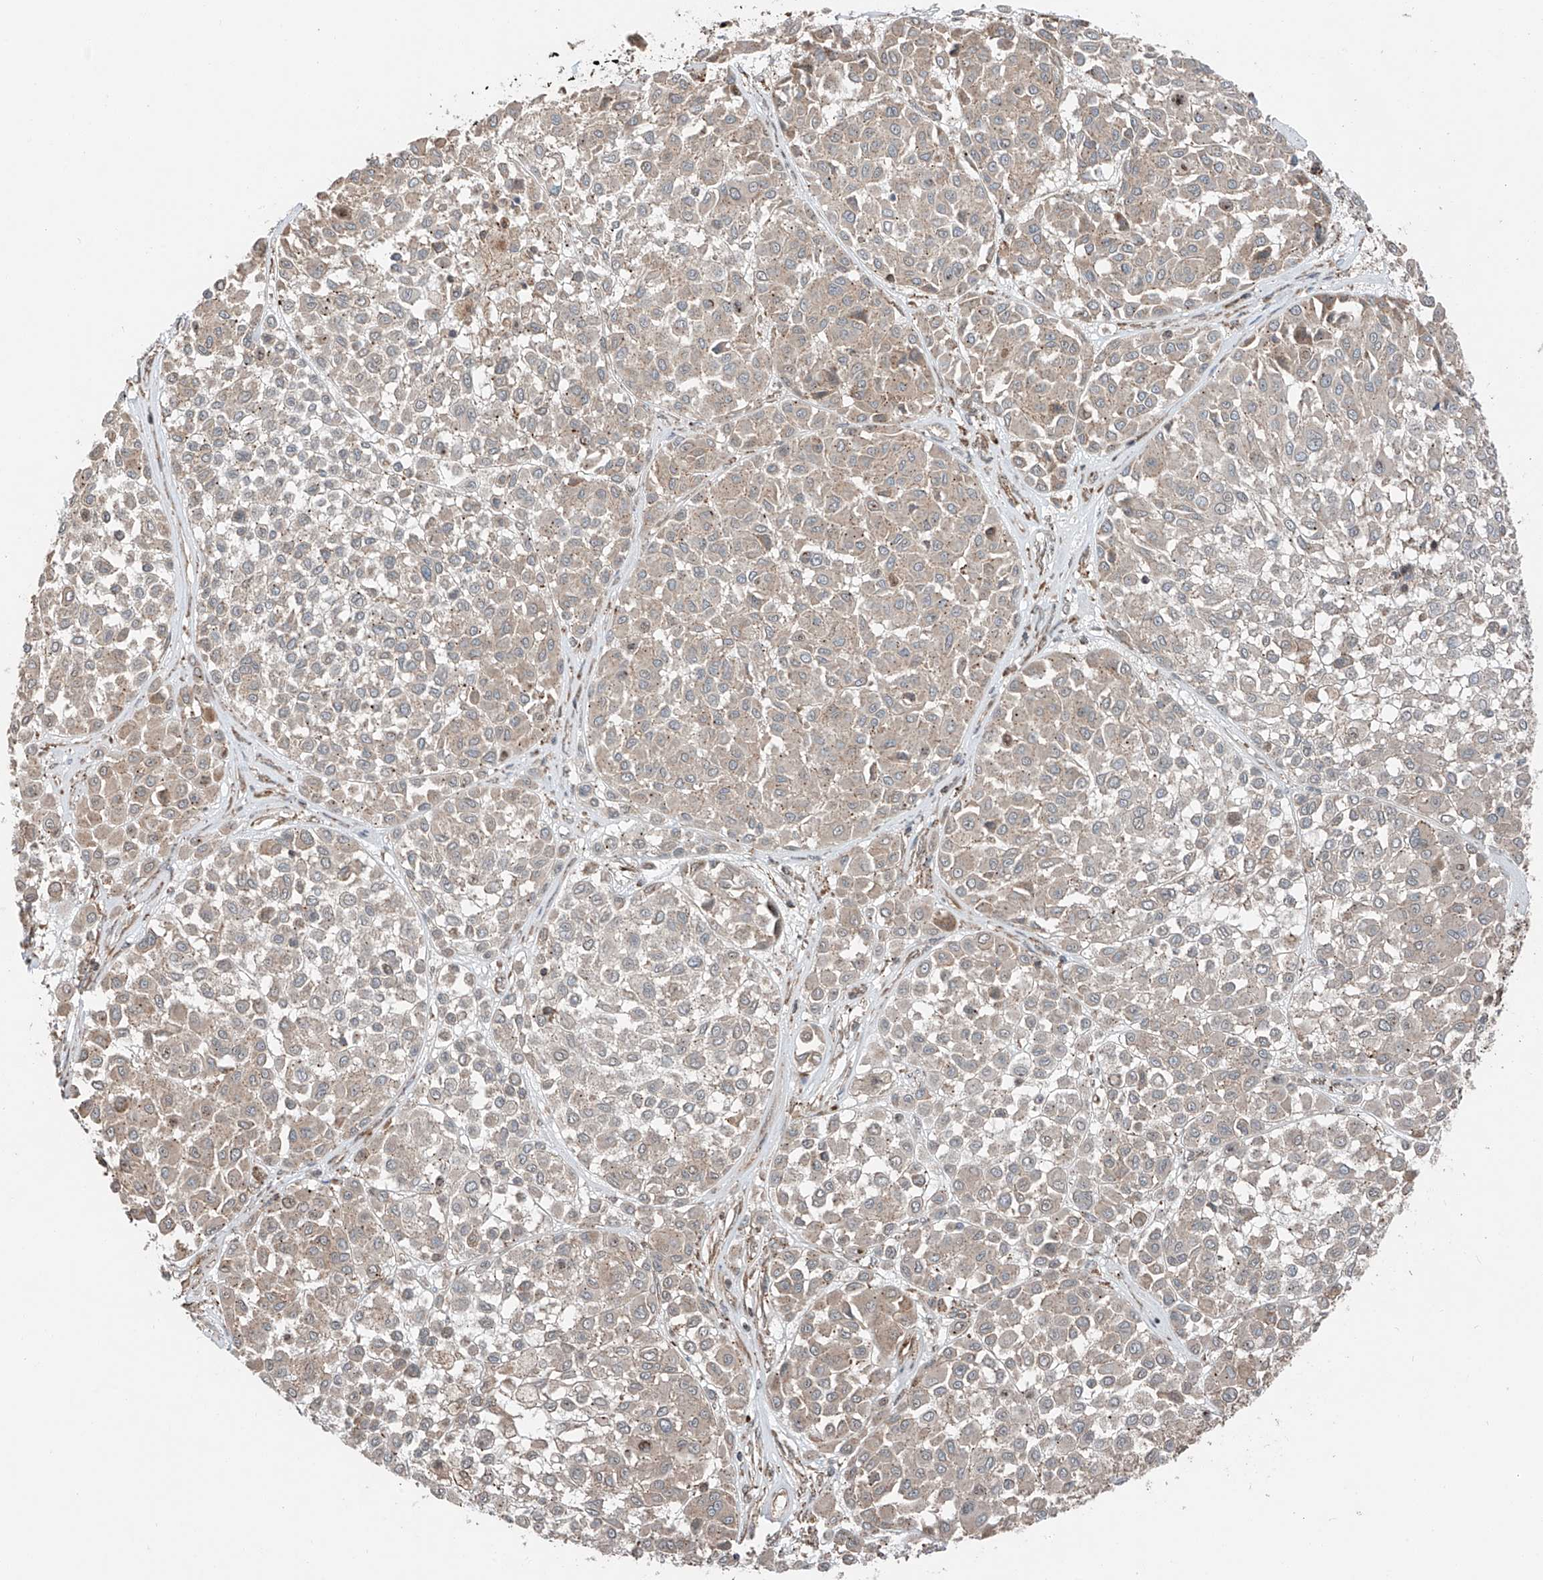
{"staining": {"intensity": "weak", "quantity": ">75%", "location": "cytoplasmic/membranous"}, "tissue": "melanoma", "cell_type": "Tumor cells", "image_type": "cancer", "snomed": [{"axis": "morphology", "description": "Malignant melanoma, Metastatic site"}, {"axis": "topography", "description": "Soft tissue"}], "caption": "Human malignant melanoma (metastatic site) stained for a protein (brown) exhibits weak cytoplasmic/membranous positive staining in about >75% of tumor cells.", "gene": "CEP162", "patient": {"sex": "male", "age": 41}}